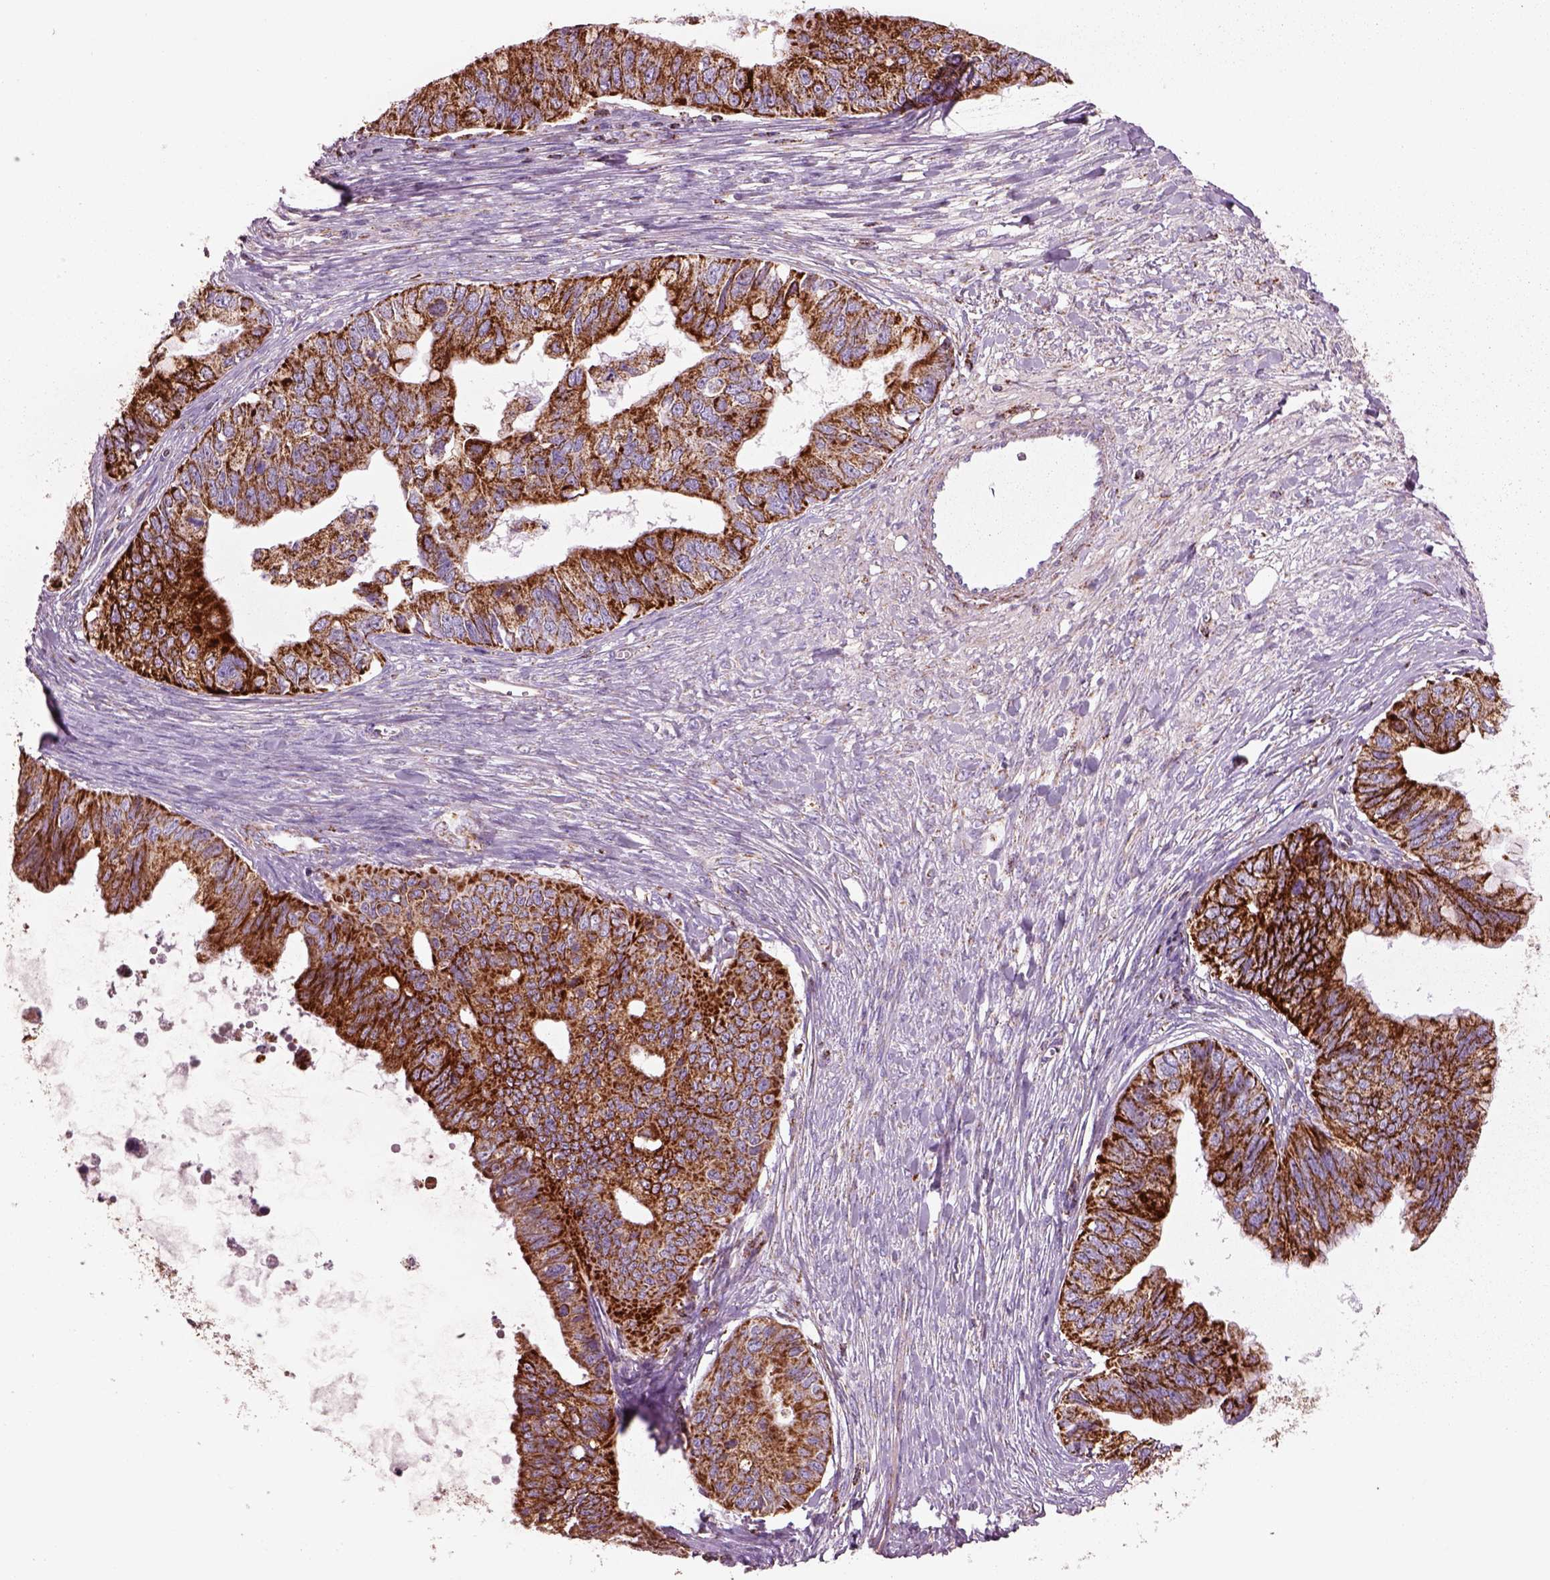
{"staining": {"intensity": "strong", "quantity": ">75%", "location": "cytoplasmic/membranous"}, "tissue": "ovarian cancer", "cell_type": "Tumor cells", "image_type": "cancer", "snomed": [{"axis": "morphology", "description": "Cystadenocarcinoma, mucinous, NOS"}, {"axis": "topography", "description": "Ovary"}], "caption": "Immunohistochemical staining of human ovarian cancer reveals high levels of strong cytoplasmic/membranous expression in approximately >75% of tumor cells.", "gene": "SLC25A24", "patient": {"sex": "female", "age": 76}}